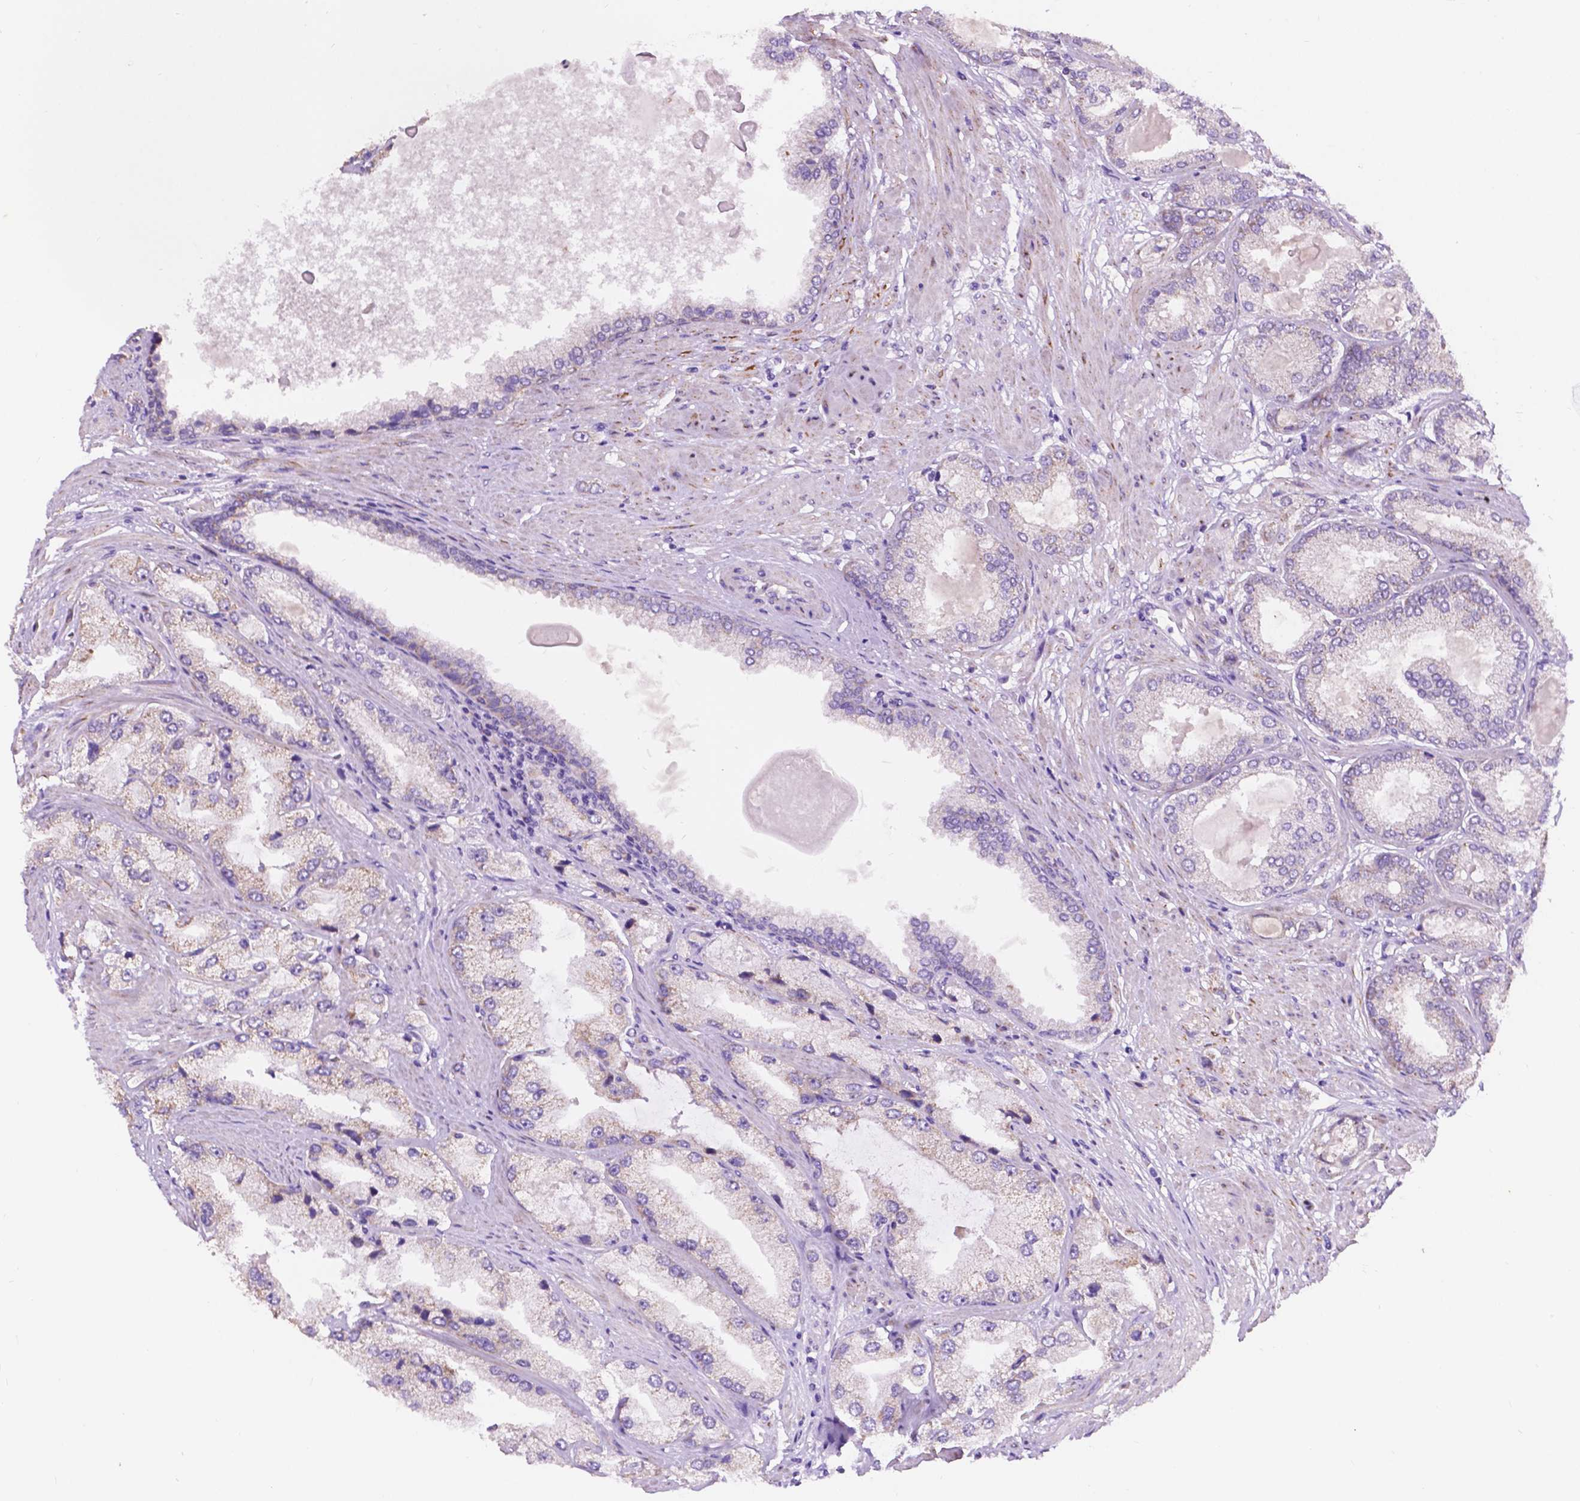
{"staining": {"intensity": "negative", "quantity": "none", "location": "none"}, "tissue": "prostate cancer", "cell_type": "Tumor cells", "image_type": "cancer", "snomed": [{"axis": "morphology", "description": "Adenocarcinoma, High grade"}, {"axis": "topography", "description": "Prostate"}], "caption": "Image shows no significant protein expression in tumor cells of prostate adenocarcinoma (high-grade). The staining is performed using DAB brown chromogen with nuclei counter-stained in using hematoxylin.", "gene": "TRPV5", "patient": {"sex": "male", "age": 68}}